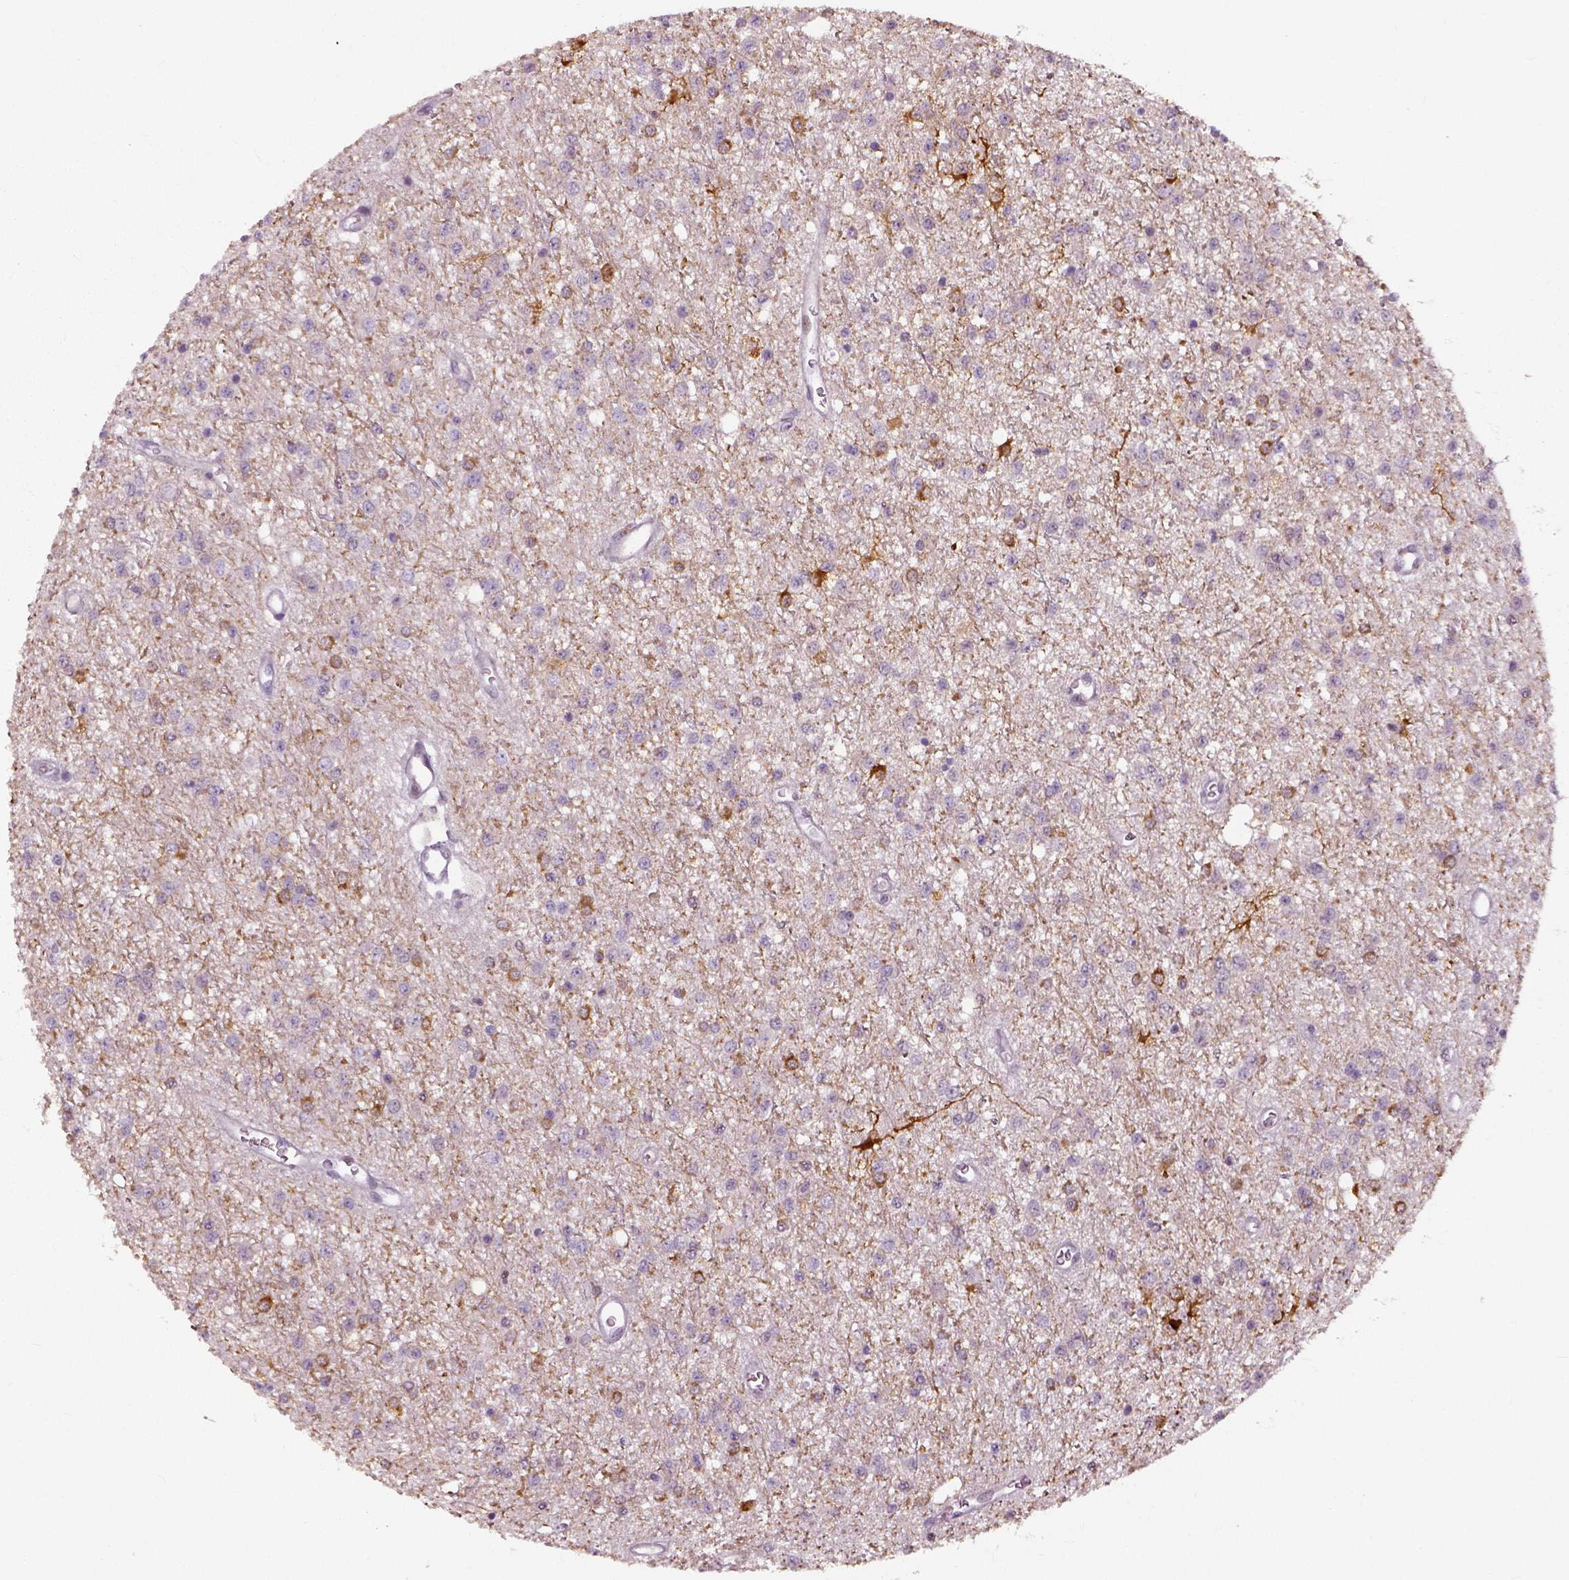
{"staining": {"intensity": "negative", "quantity": "none", "location": "none"}, "tissue": "glioma", "cell_type": "Tumor cells", "image_type": "cancer", "snomed": [{"axis": "morphology", "description": "Glioma, malignant, Low grade"}, {"axis": "topography", "description": "Brain"}], "caption": "Glioma was stained to show a protein in brown. There is no significant positivity in tumor cells. Brightfield microscopy of IHC stained with DAB (3,3'-diaminobenzidine) (brown) and hematoxylin (blue), captured at high magnification.", "gene": "NECAB1", "patient": {"sex": "female", "age": 45}}